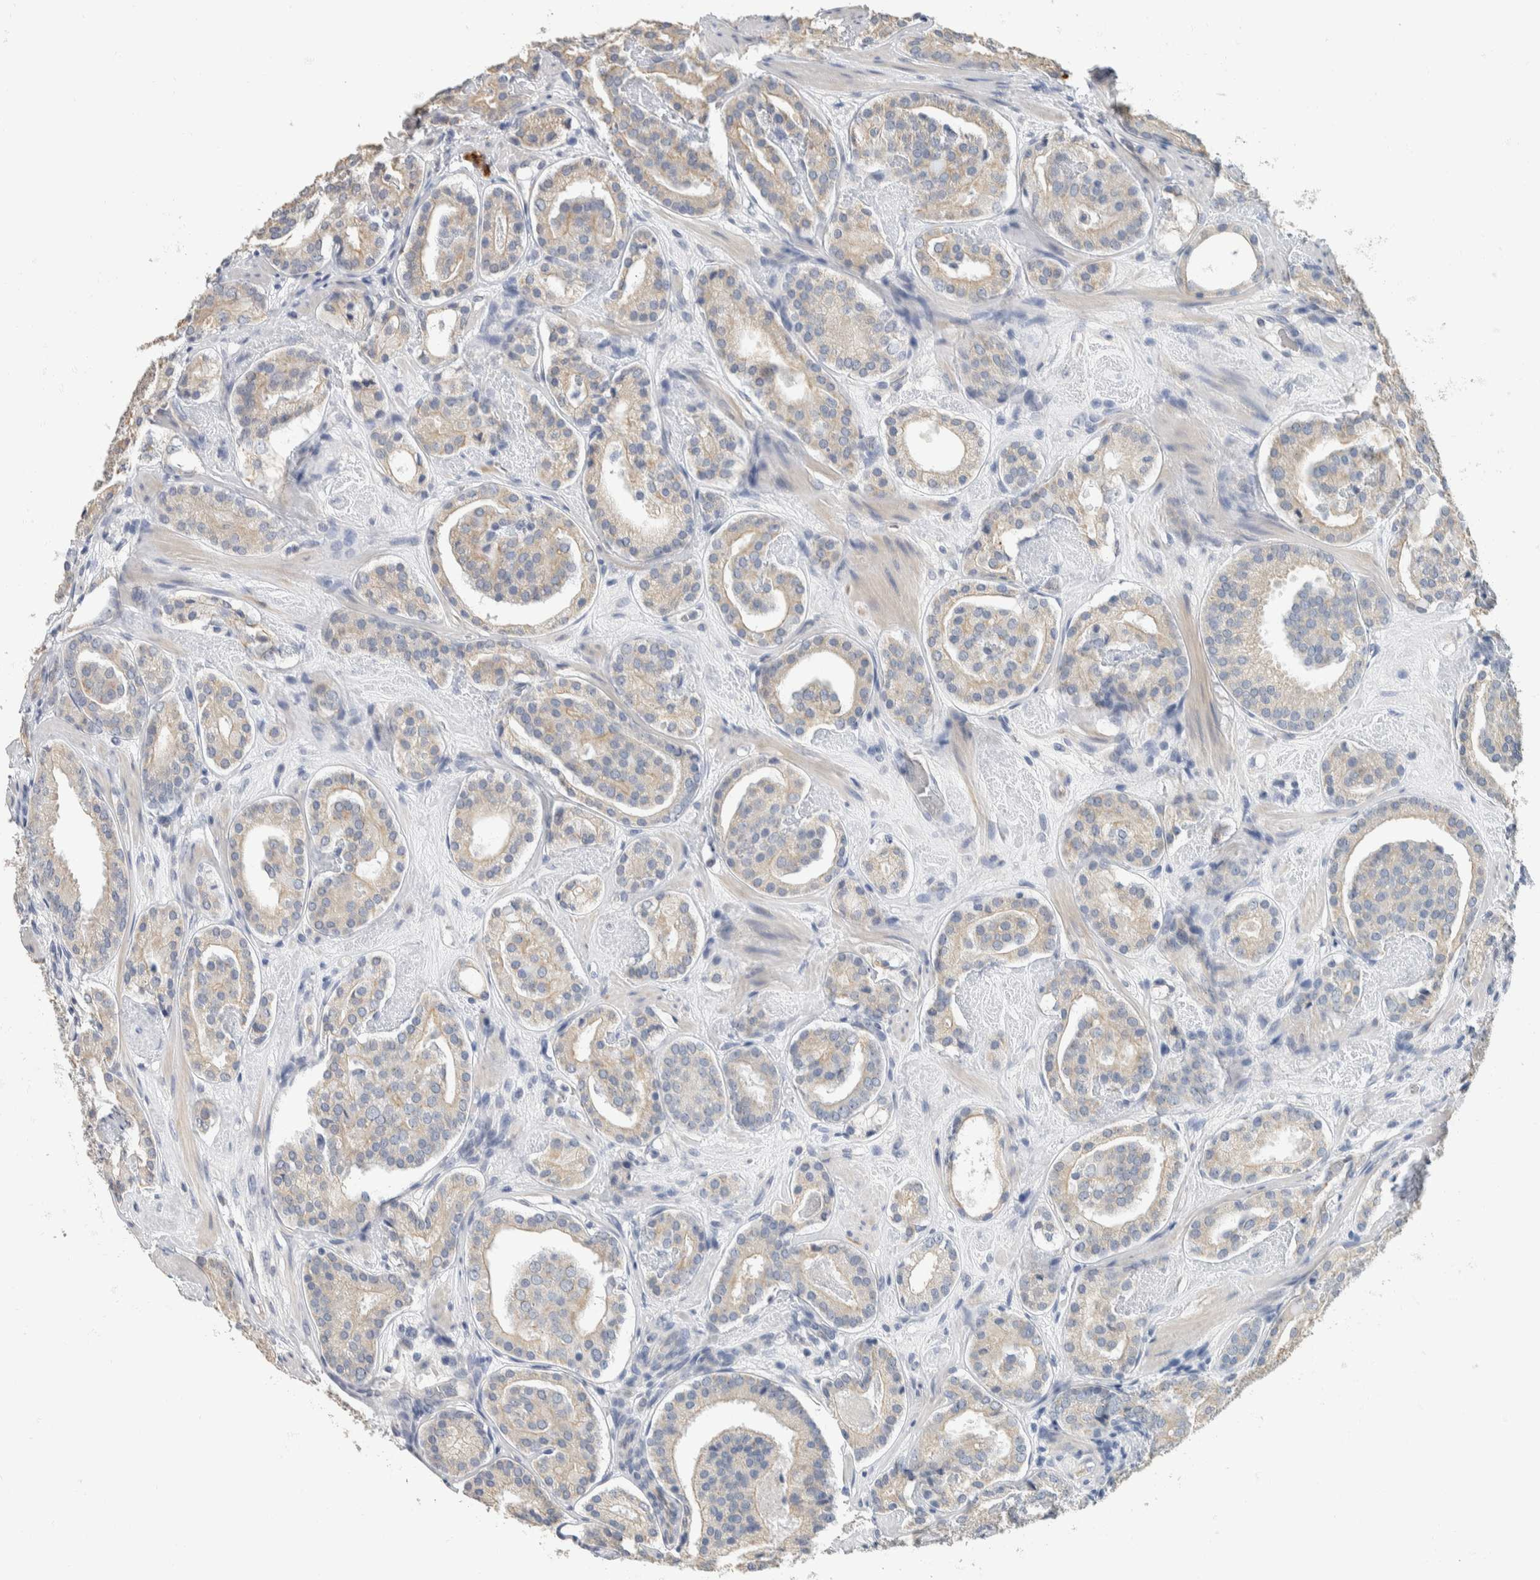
{"staining": {"intensity": "weak", "quantity": "<25%", "location": "cytoplasmic/membranous"}, "tissue": "prostate cancer", "cell_type": "Tumor cells", "image_type": "cancer", "snomed": [{"axis": "morphology", "description": "Adenocarcinoma, Low grade"}, {"axis": "topography", "description": "Prostate"}], "caption": "Micrograph shows no significant protein staining in tumor cells of adenocarcinoma (low-grade) (prostate). Nuclei are stained in blue.", "gene": "NEFM", "patient": {"sex": "male", "age": 69}}